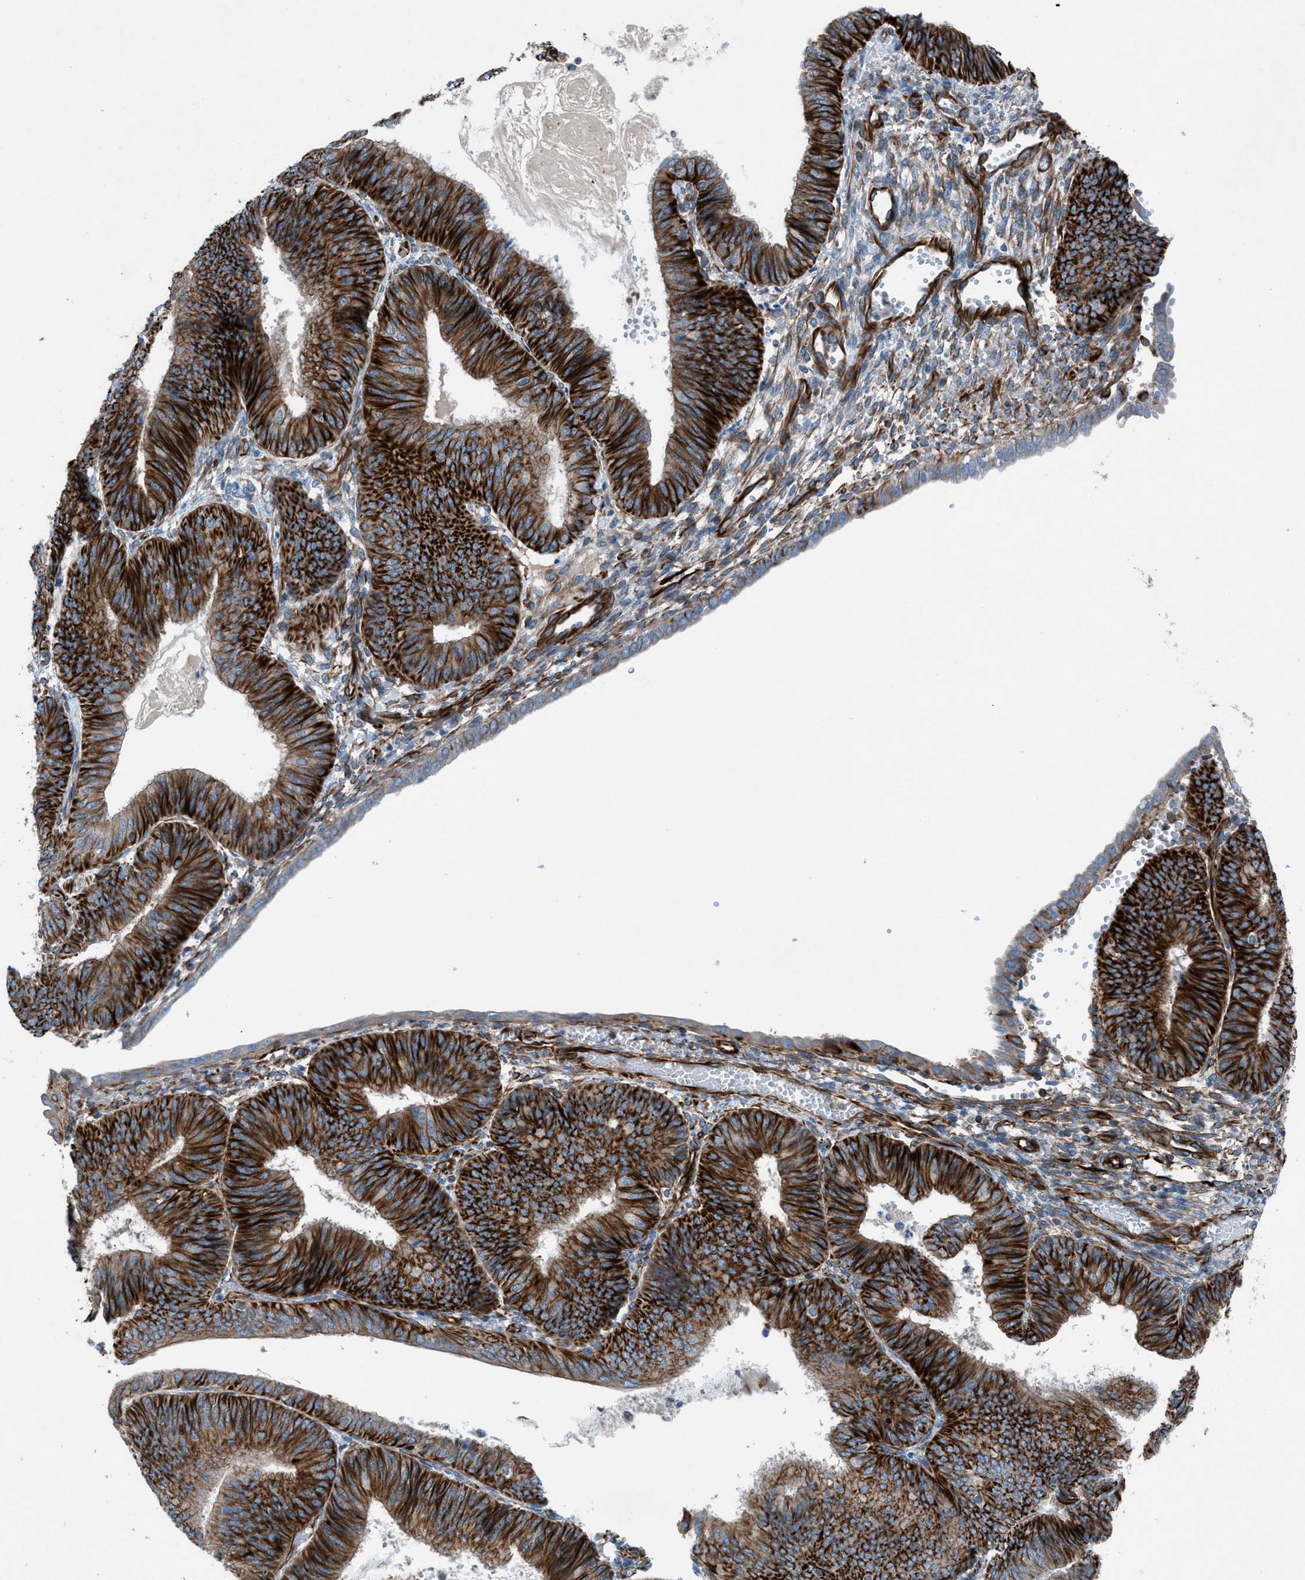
{"staining": {"intensity": "strong", "quantity": ">75%", "location": "cytoplasmic/membranous"}, "tissue": "endometrial cancer", "cell_type": "Tumor cells", "image_type": "cancer", "snomed": [{"axis": "morphology", "description": "Adenocarcinoma, NOS"}, {"axis": "topography", "description": "Endometrium"}], "caption": "Endometrial cancer (adenocarcinoma) stained with DAB IHC demonstrates high levels of strong cytoplasmic/membranous staining in about >75% of tumor cells.", "gene": "CABP7", "patient": {"sex": "female", "age": 58}}